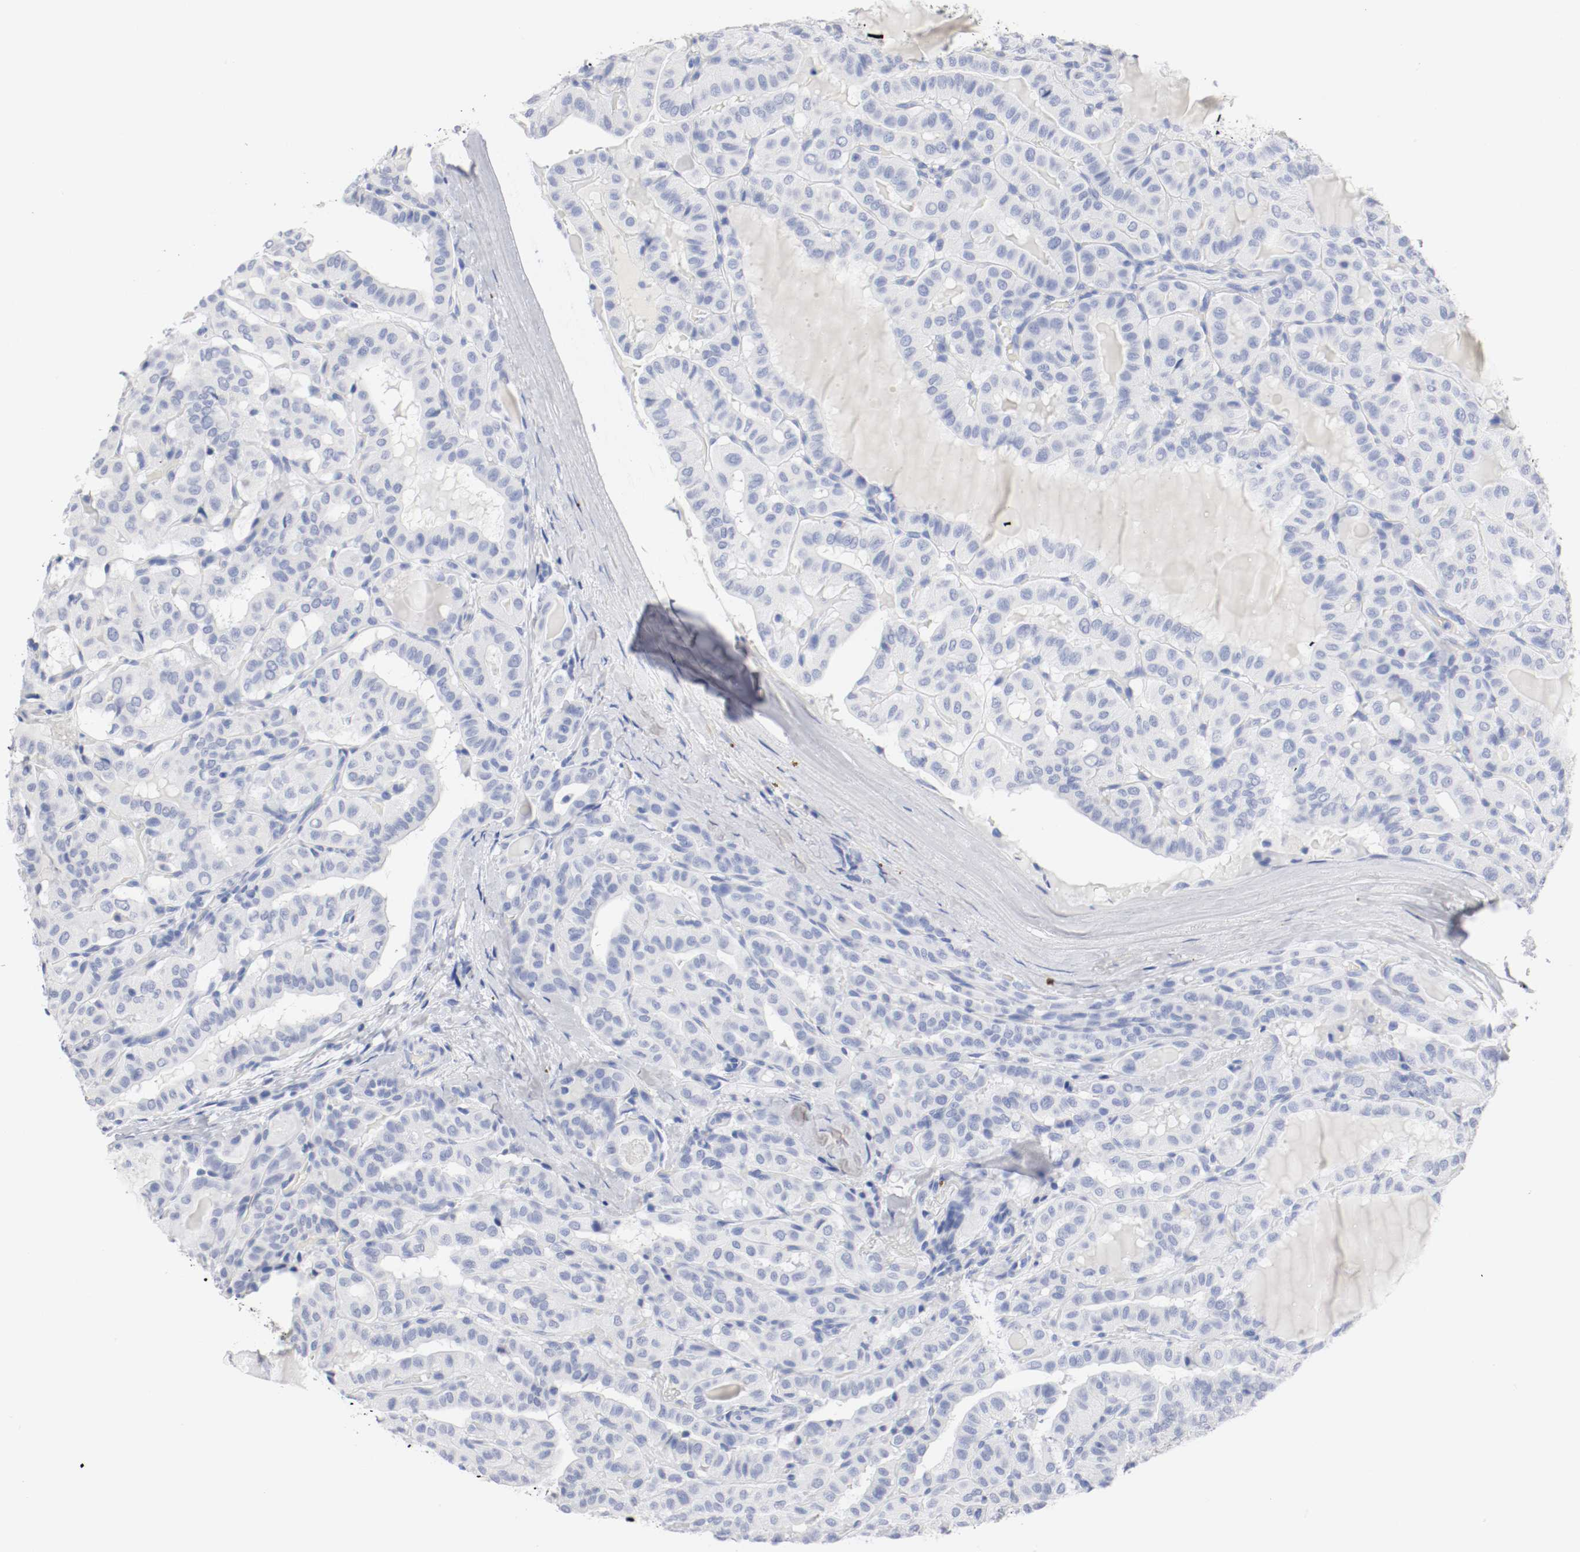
{"staining": {"intensity": "negative", "quantity": "none", "location": "none"}, "tissue": "thyroid cancer", "cell_type": "Tumor cells", "image_type": "cancer", "snomed": [{"axis": "morphology", "description": "Papillary adenocarcinoma, NOS"}, {"axis": "topography", "description": "Thyroid gland"}], "caption": "Thyroid cancer was stained to show a protein in brown. There is no significant staining in tumor cells.", "gene": "GAD1", "patient": {"sex": "male", "age": 77}}